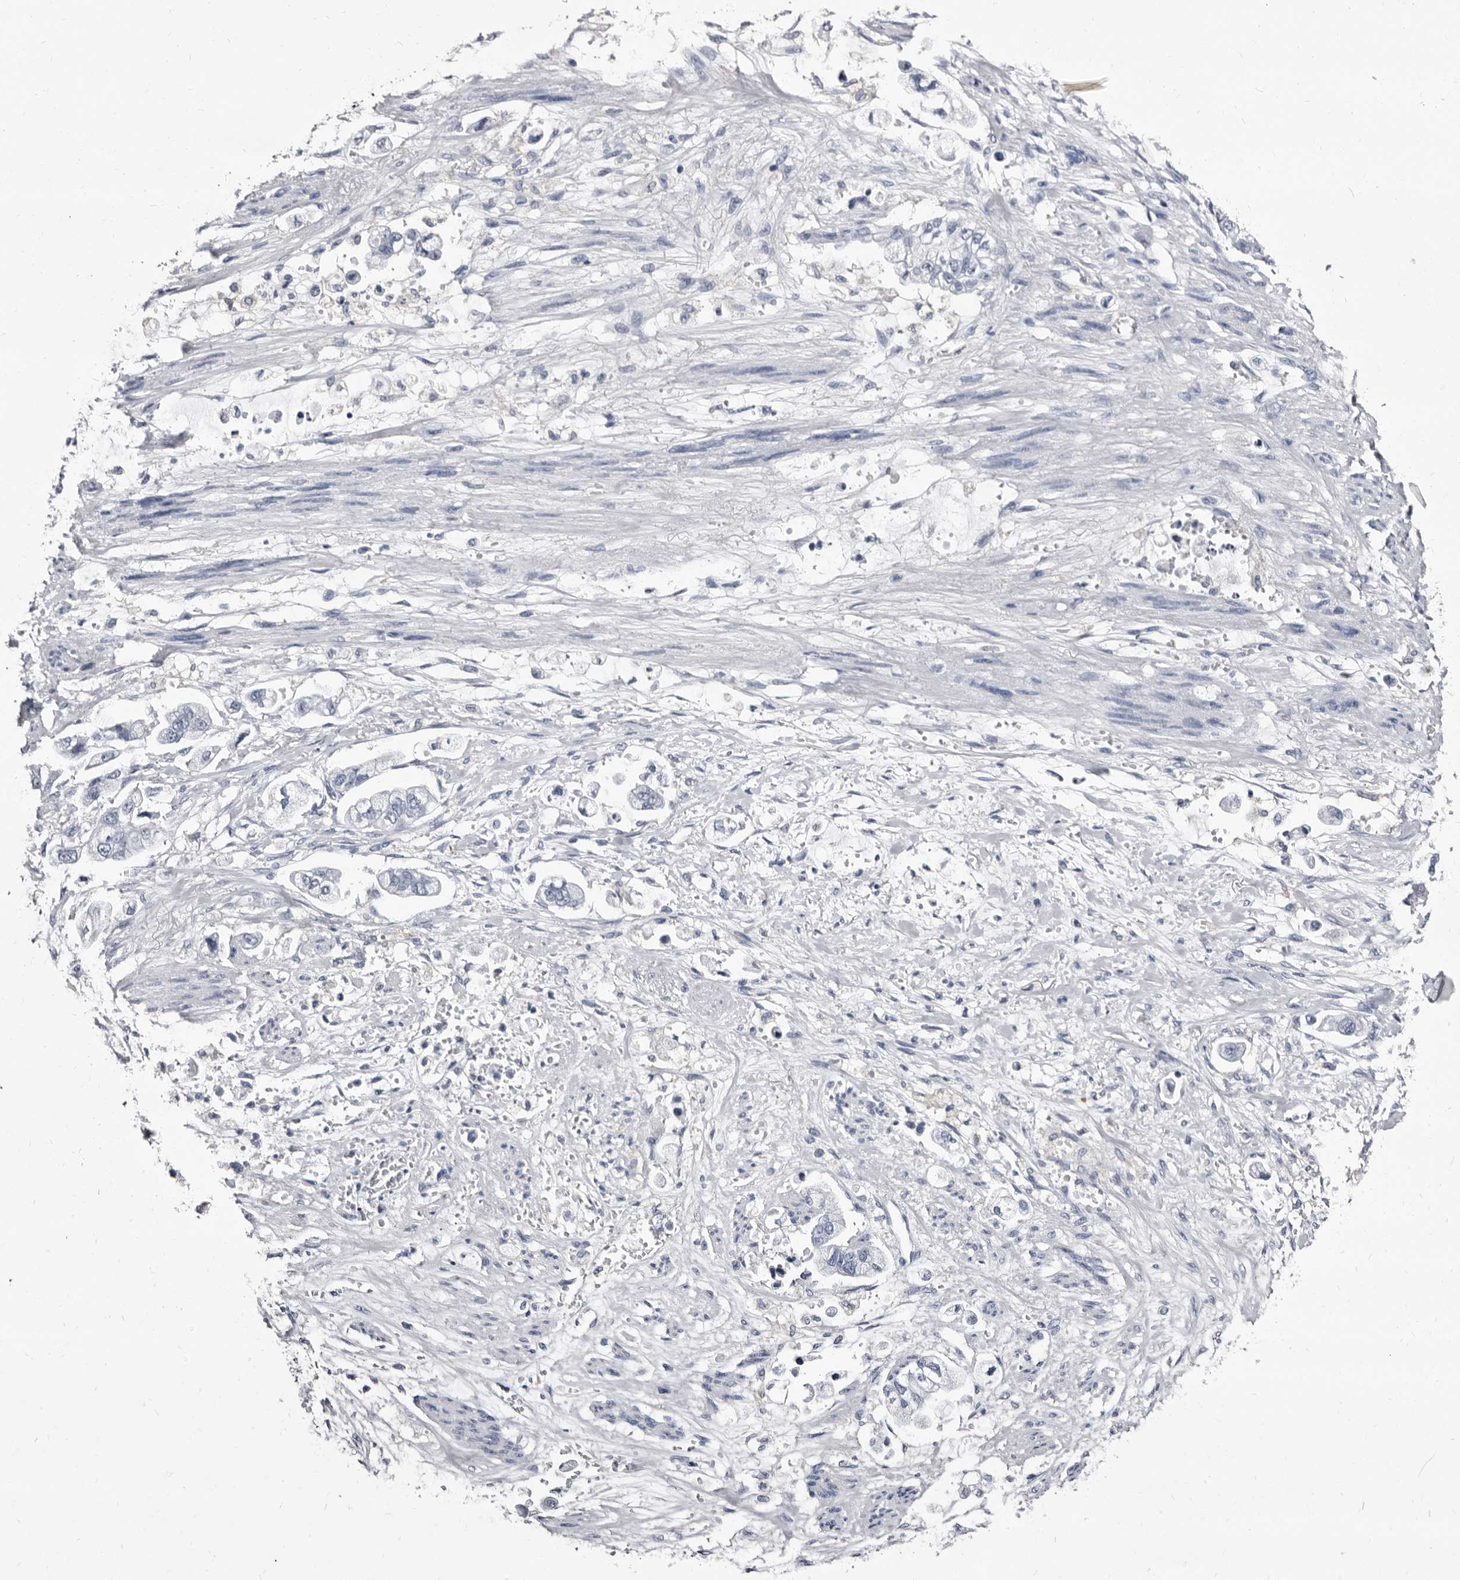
{"staining": {"intensity": "negative", "quantity": "none", "location": "none"}, "tissue": "stomach cancer", "cell_type": "Tumor cells", "image_type": "cancer", "snomed": [{"axis": "morphology", "description": "Adenocarcinoma, NOS"}, {"axis": "topography", "description": "Stomach"}], "caption": "Human stomach adenocarcinoma stained for a protein using immunohistochemistry (IHC) displays no staining in tumor cells.", "gene": "EPB41L3", "patient": {"sex": "male", "age": 62}}